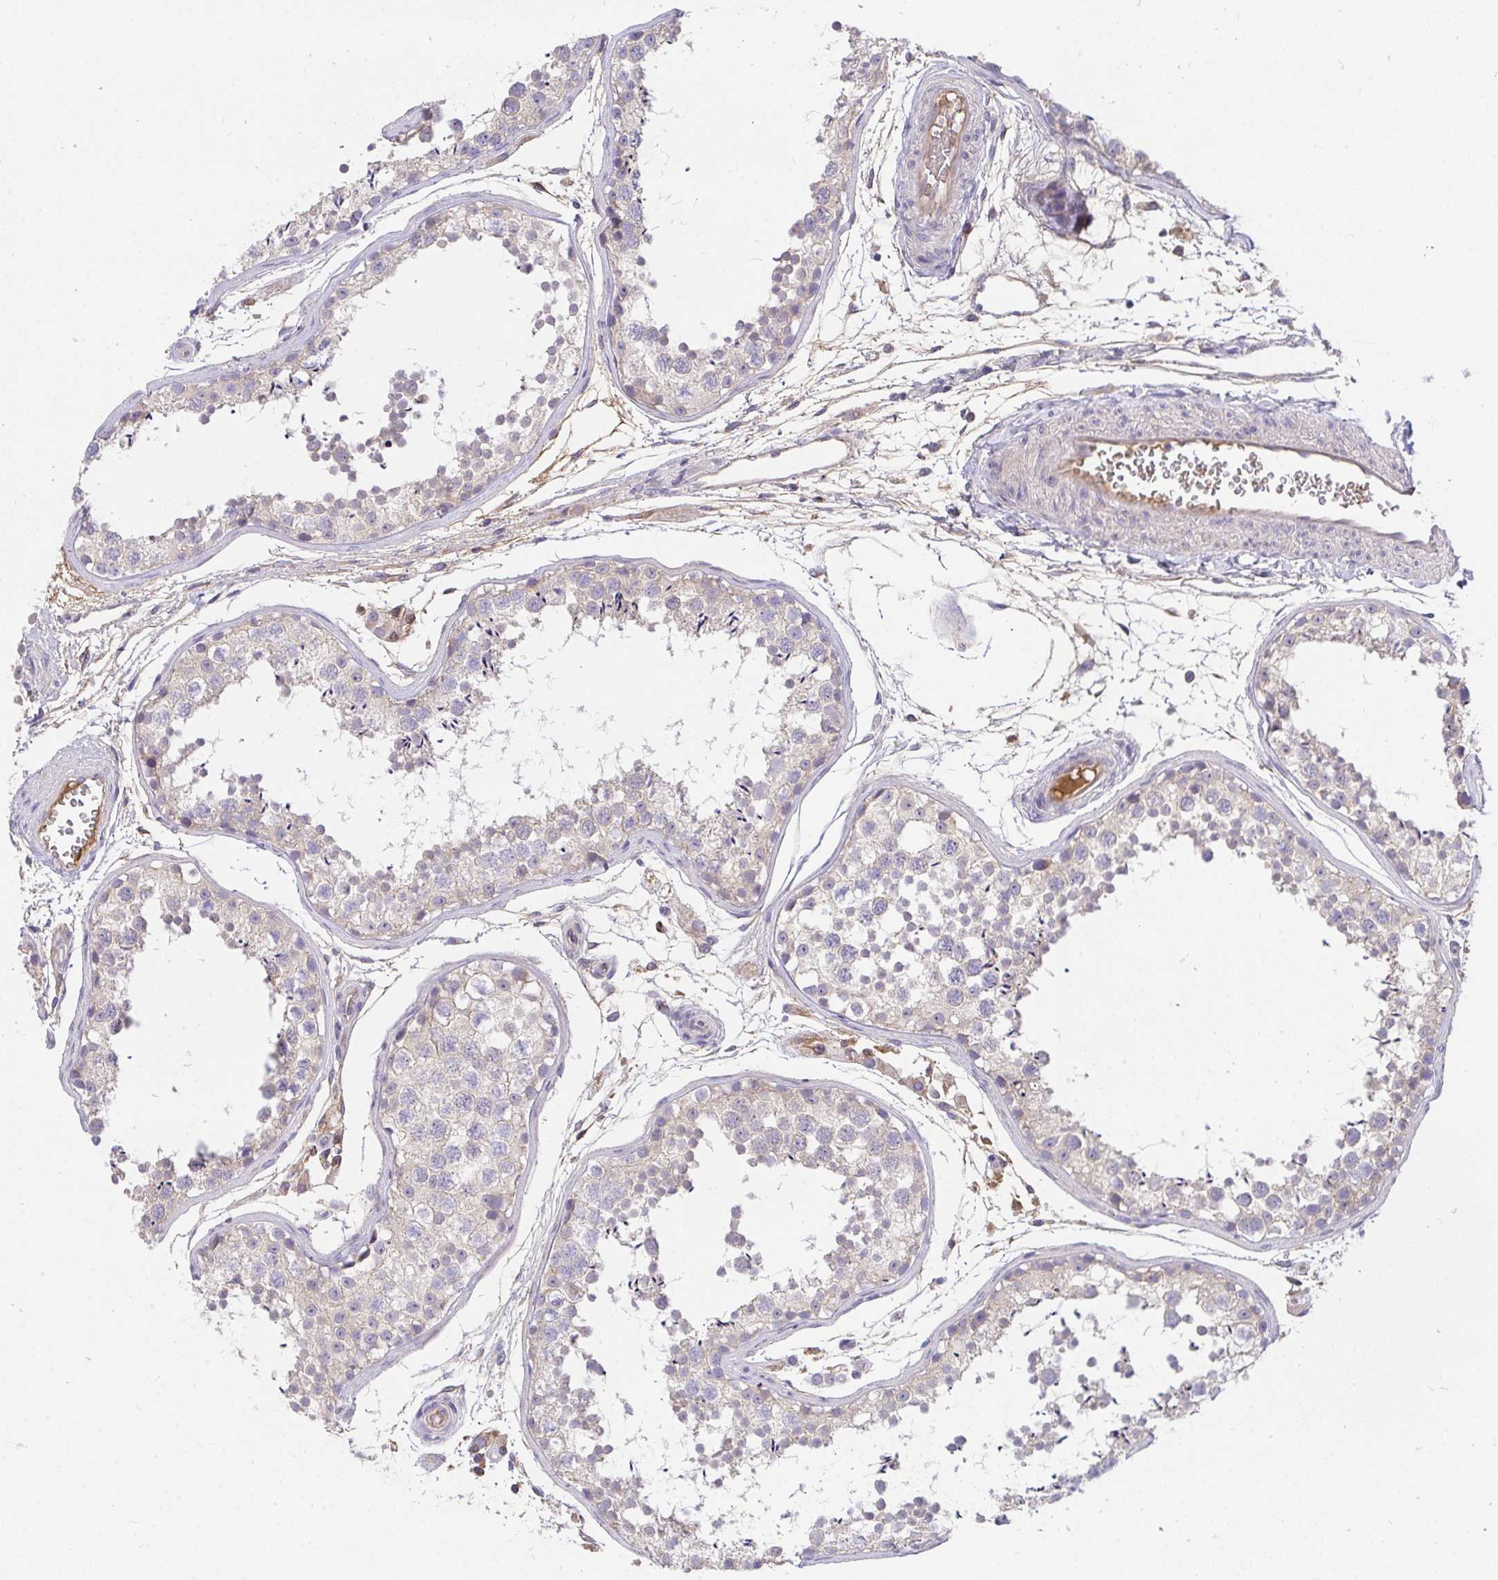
{"staining": {"intensity": "moderate", "quantity": "<25%", "location": "cytoplasmic/membranous"}, "tissue": "testis", "cell_type": "Cells in seminiferous ducts", "image_type": "normal", "snomed": [{"axis": "morphology", "description": "Normal tissue, NOS"}, {"axis": "topography", "description": "Testis"}], "caption": "A micrograph of human testis stained for a protein reveals moderate cytoplasmic/membranous brown staining in cells in seminiferous ducts. The protein of interest is stained brown, and the nuclei are stained in blue (DAB IHC with brightfield microscopy, high magnification).", "gene": "ZNF581", "patient": {"sex": "male", "age": 29}}